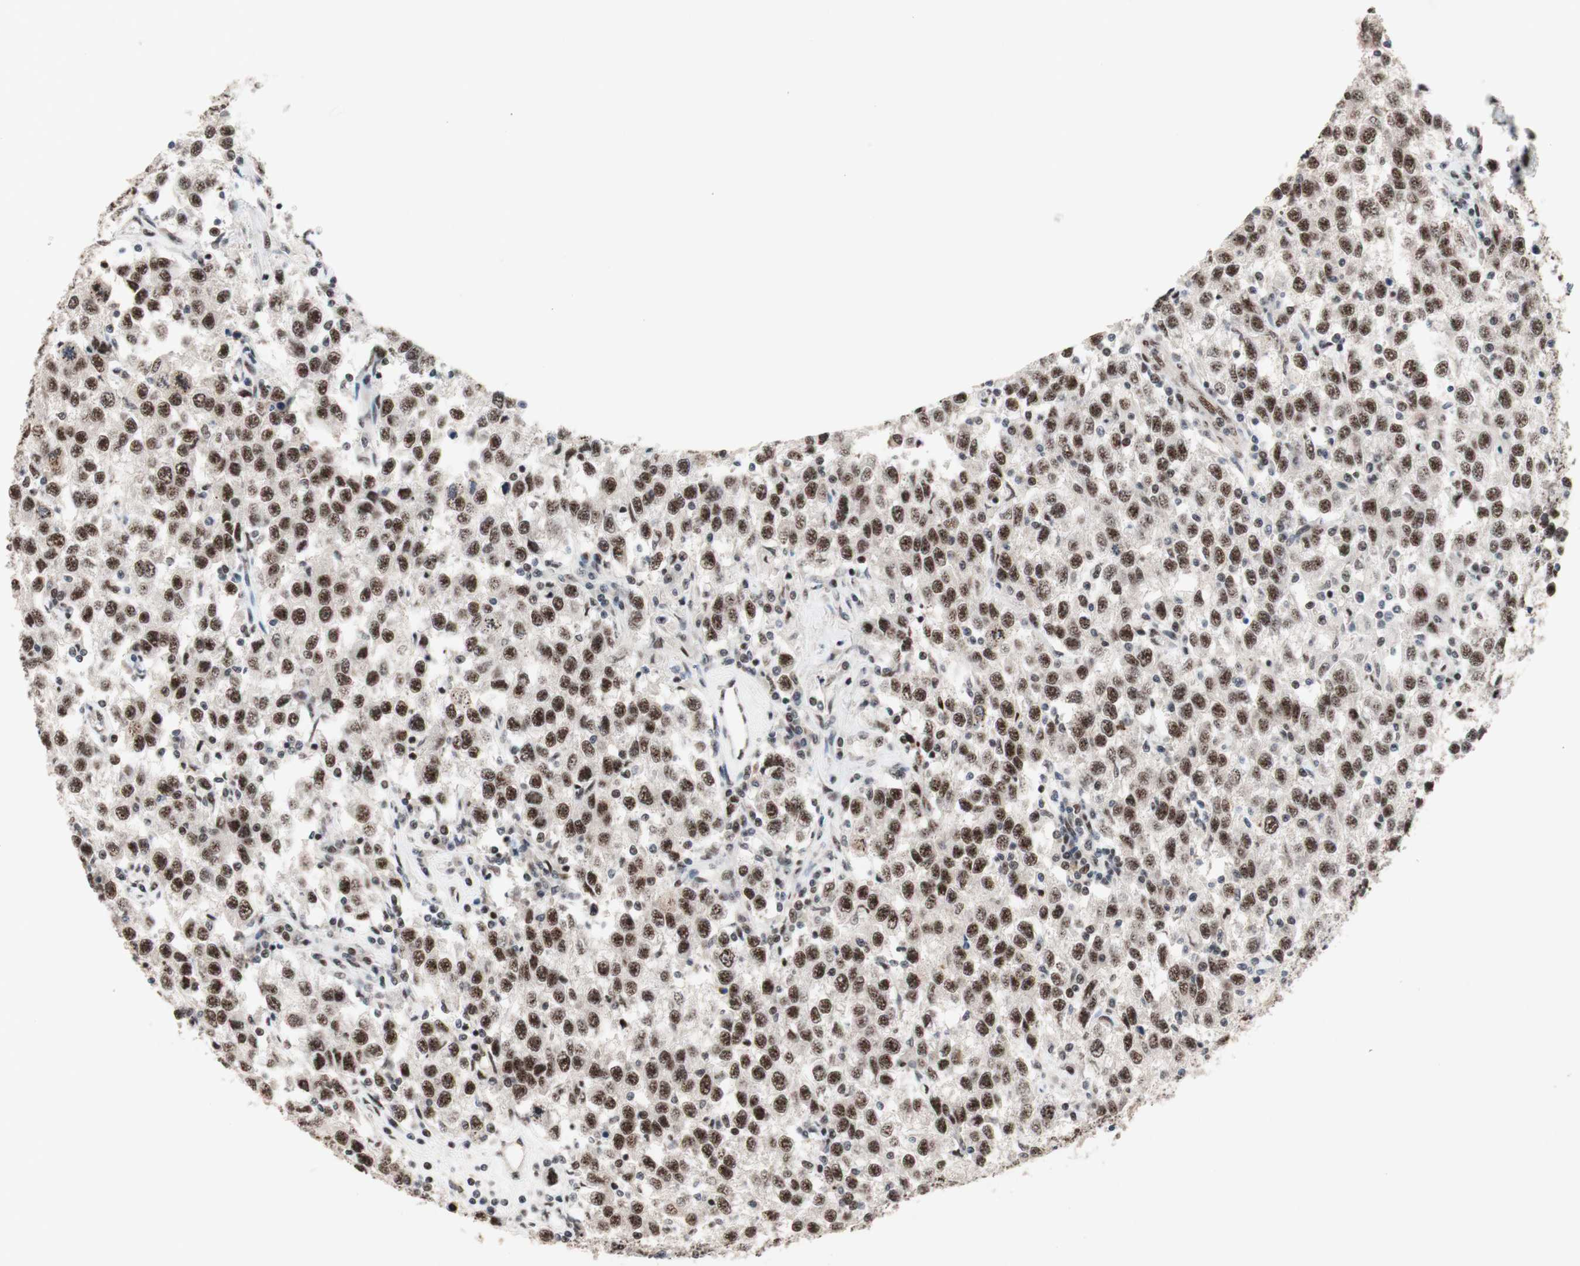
{"staining": {"intensity": "strong", "quantity": ">75%", "location": "nuclear"}, "tissue": "testis cancer", "cell_type": "Tumor cells", "image_type": "cancer", "snomed": [{"axis": "morphology", "description": "Seminoma, NOS"}, {"axis": "topography", "description": "Testis"}], "caption": "The histopathology image demonstrates staining of testis seminoma, revealing strong nuclear protein positivity (brown color) within tumor cells.", "gene": "TLE1", "patient": {"sex": "male", "age": 41}}